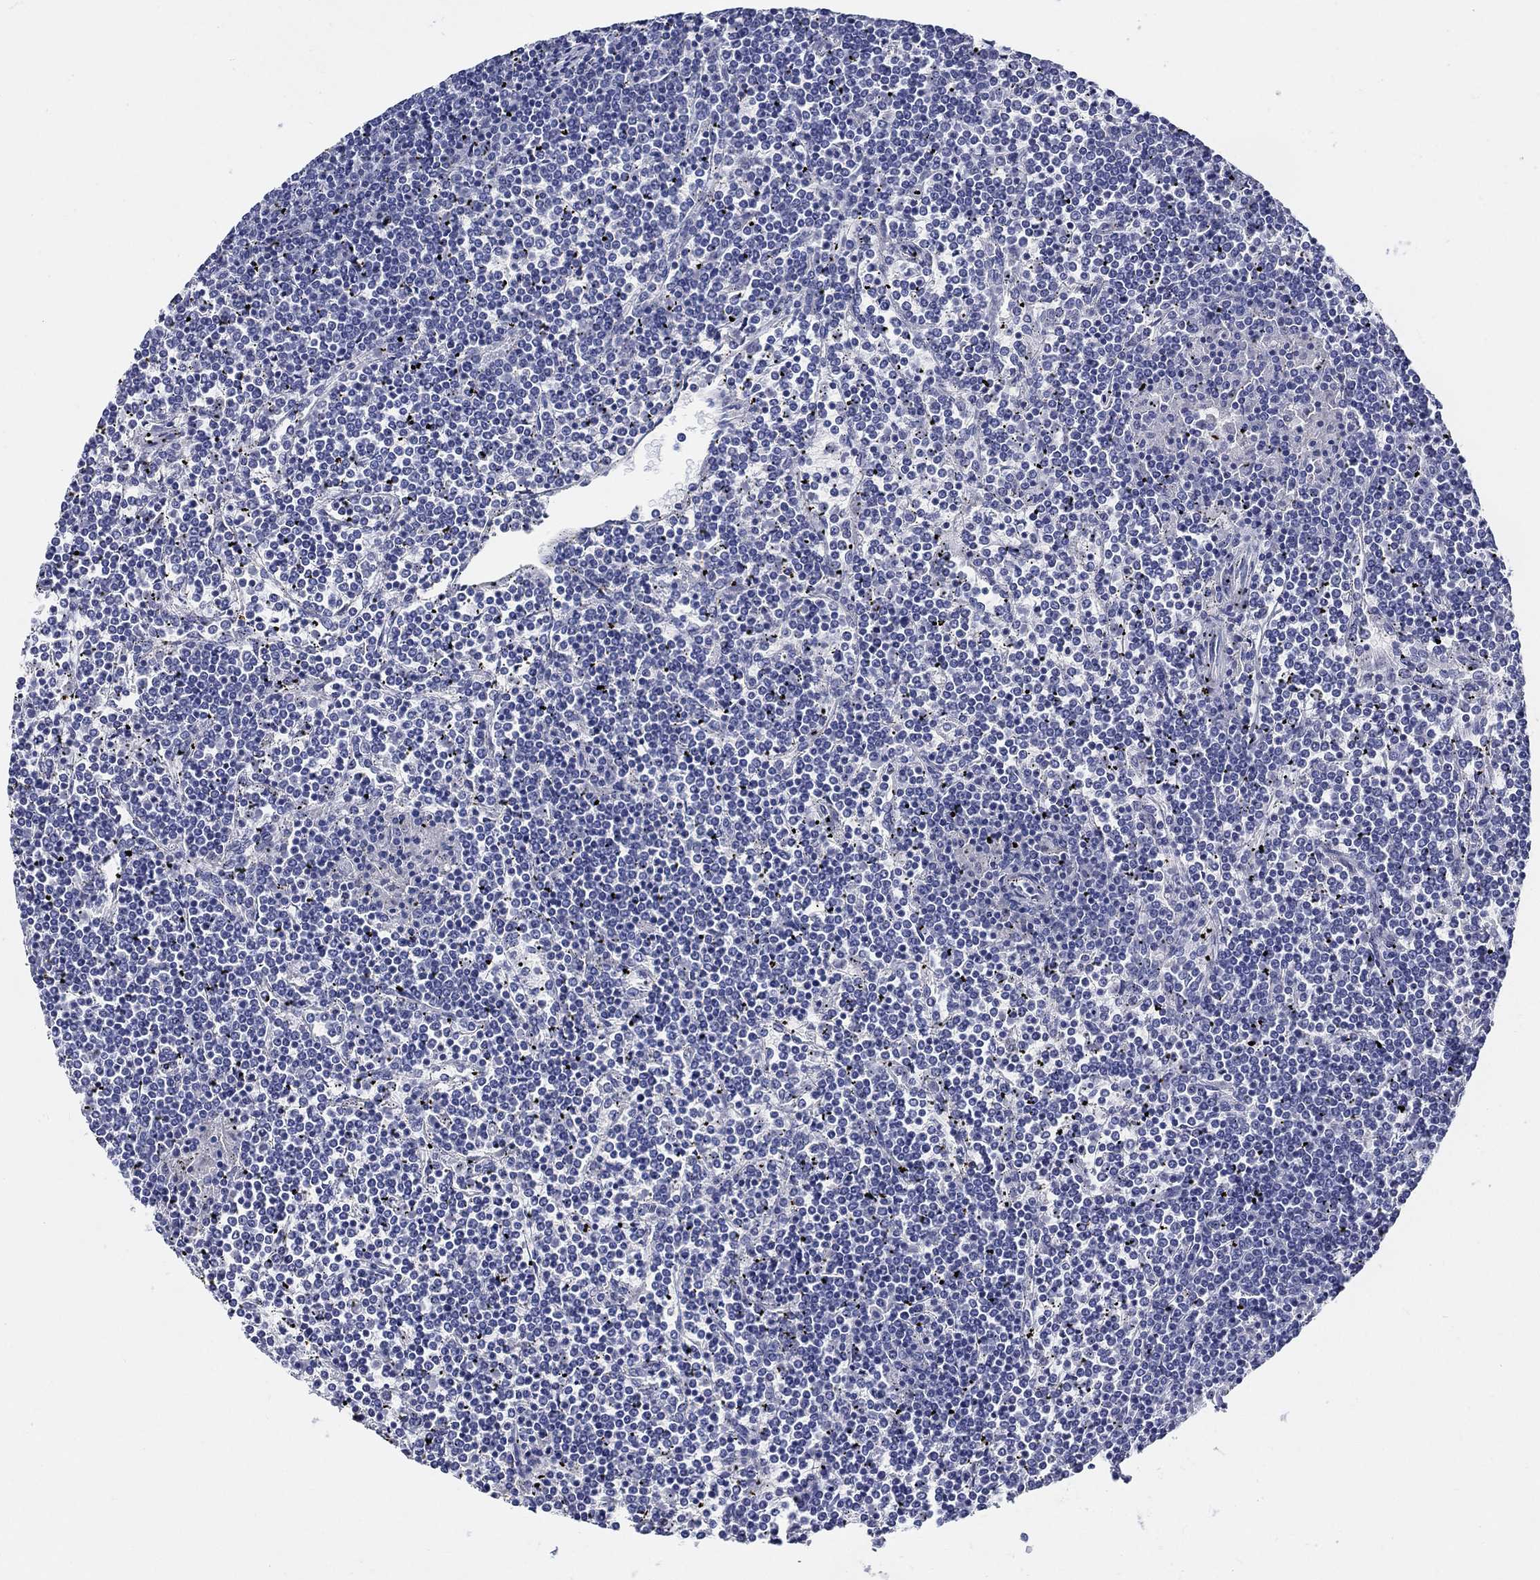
{"staining": {"intensity": "negative", "quantity": "none", "location": "none"}, "tissue": "lymphoma", "cell_type": "Tumor cells", "image_type": "cancer", "snomed": [{"axis": "morphology", "description": "Malignant lymphoma, non-Hodgkin's type, Low grade"}, {"axis": "topography", "description": "Spleen"}], "caption": "Immunohistochemistry (IHC) of lymphoma displays no staining in tumor cells. (DAB (3,3'-diaminobenzidine) immunohistochemistry with hematoxylin counter stain).", "gene": "CRYGS", "patient": {"sex": "female", "age": 19}}